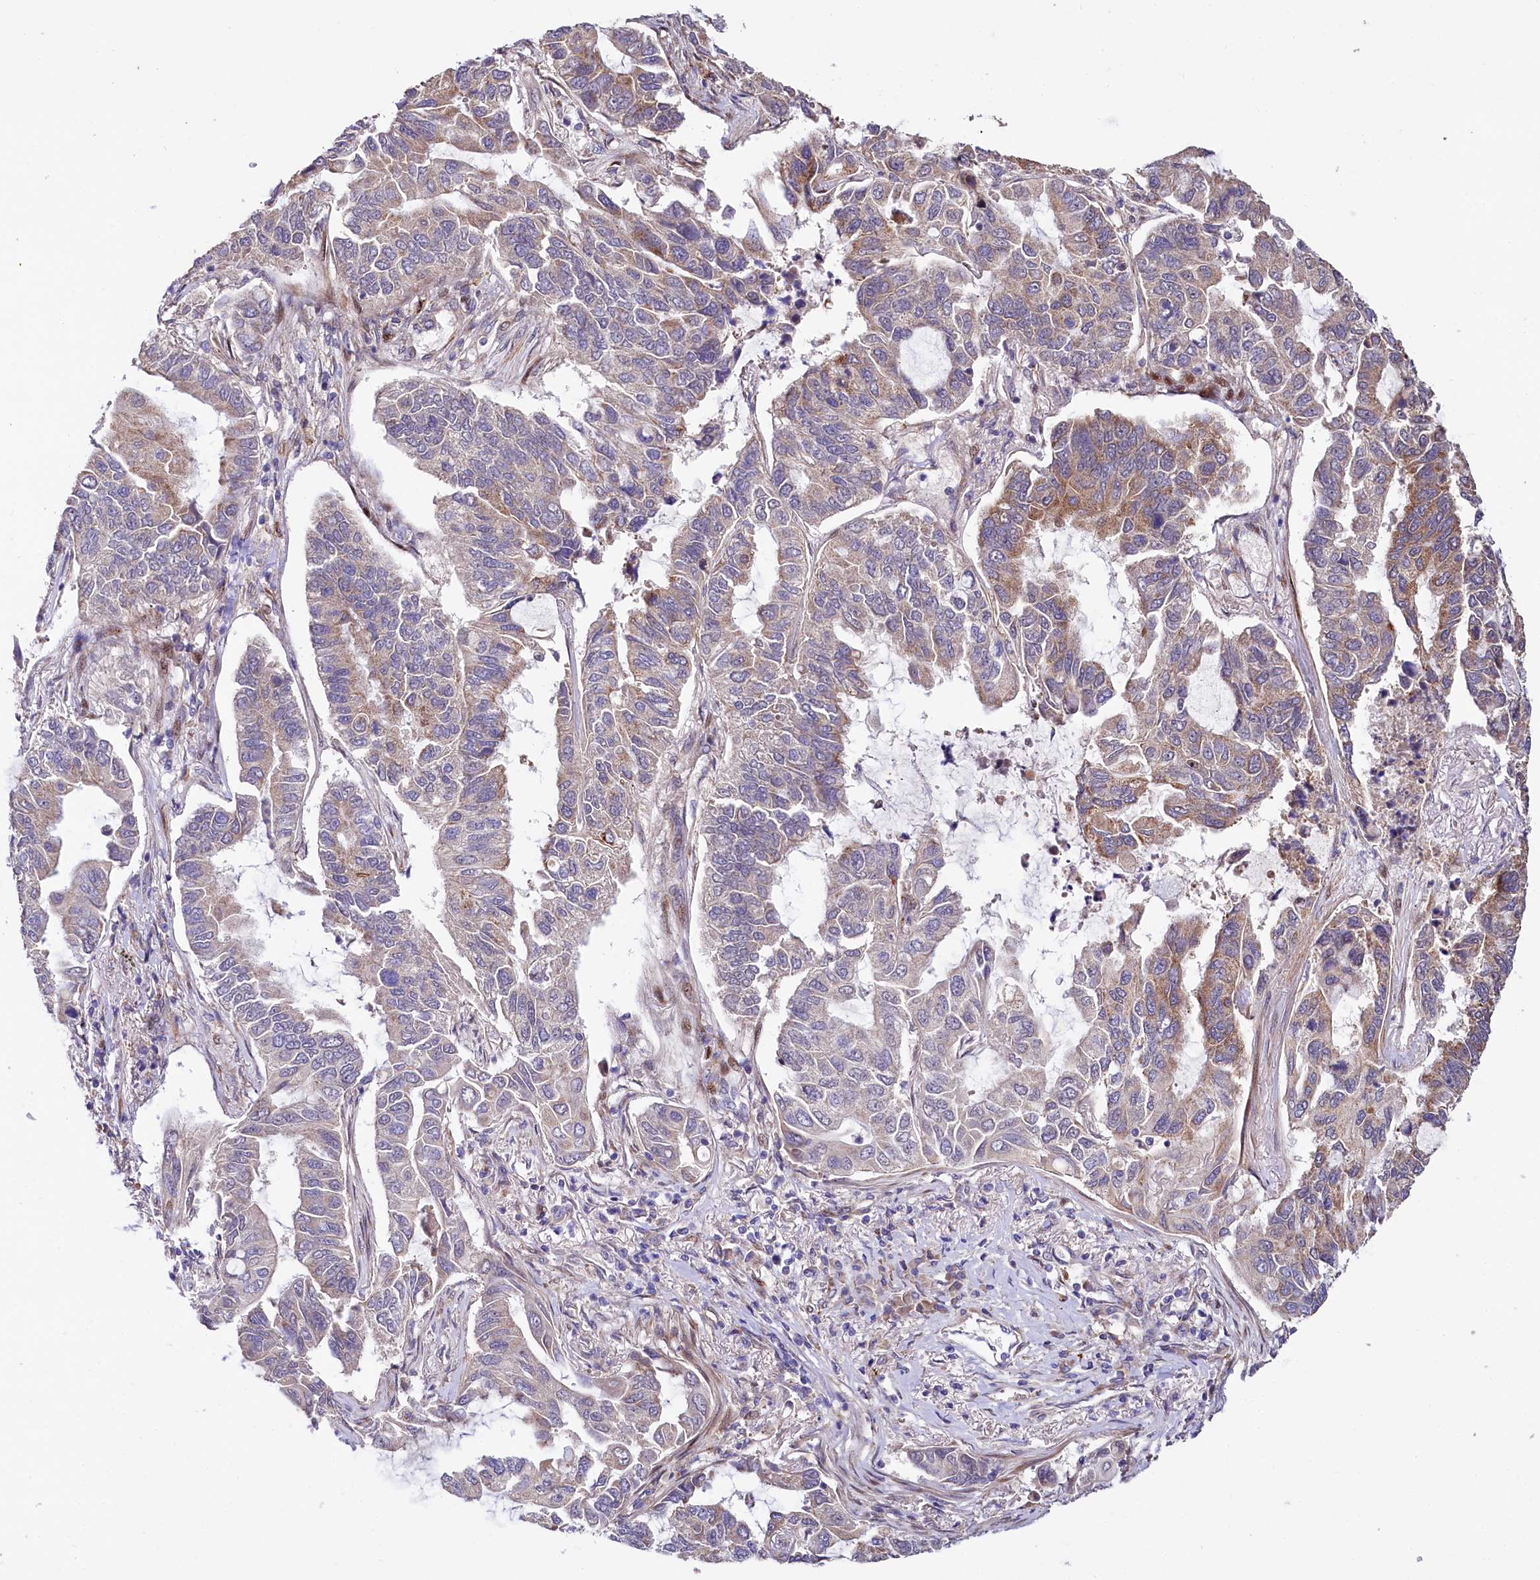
{"staining": {"intensity": "moderate", "quantity": "<25%", "location": "cytoplasmic/membranous"}, "tissue": "lung cancer", "cell_type": "Tumor cells", "image_type": "cancer", "snomed": [{"axis": "morphology", "description": "Adenocarcinoma, NOS"}, {"axis": "topography", "description": "Lung"}], "caption": "Immunohistochemical staining of human lung cancer (adenocarcinoma) demonstrates low levels of moderate cytoplasmic/membranous staining in about <25% of tumor cells. (brown staining indicates protein expression, while blue staining denotes nuclei).", "gene": "PDZRN3", "patient": {"sex": "male", "age": 64}}